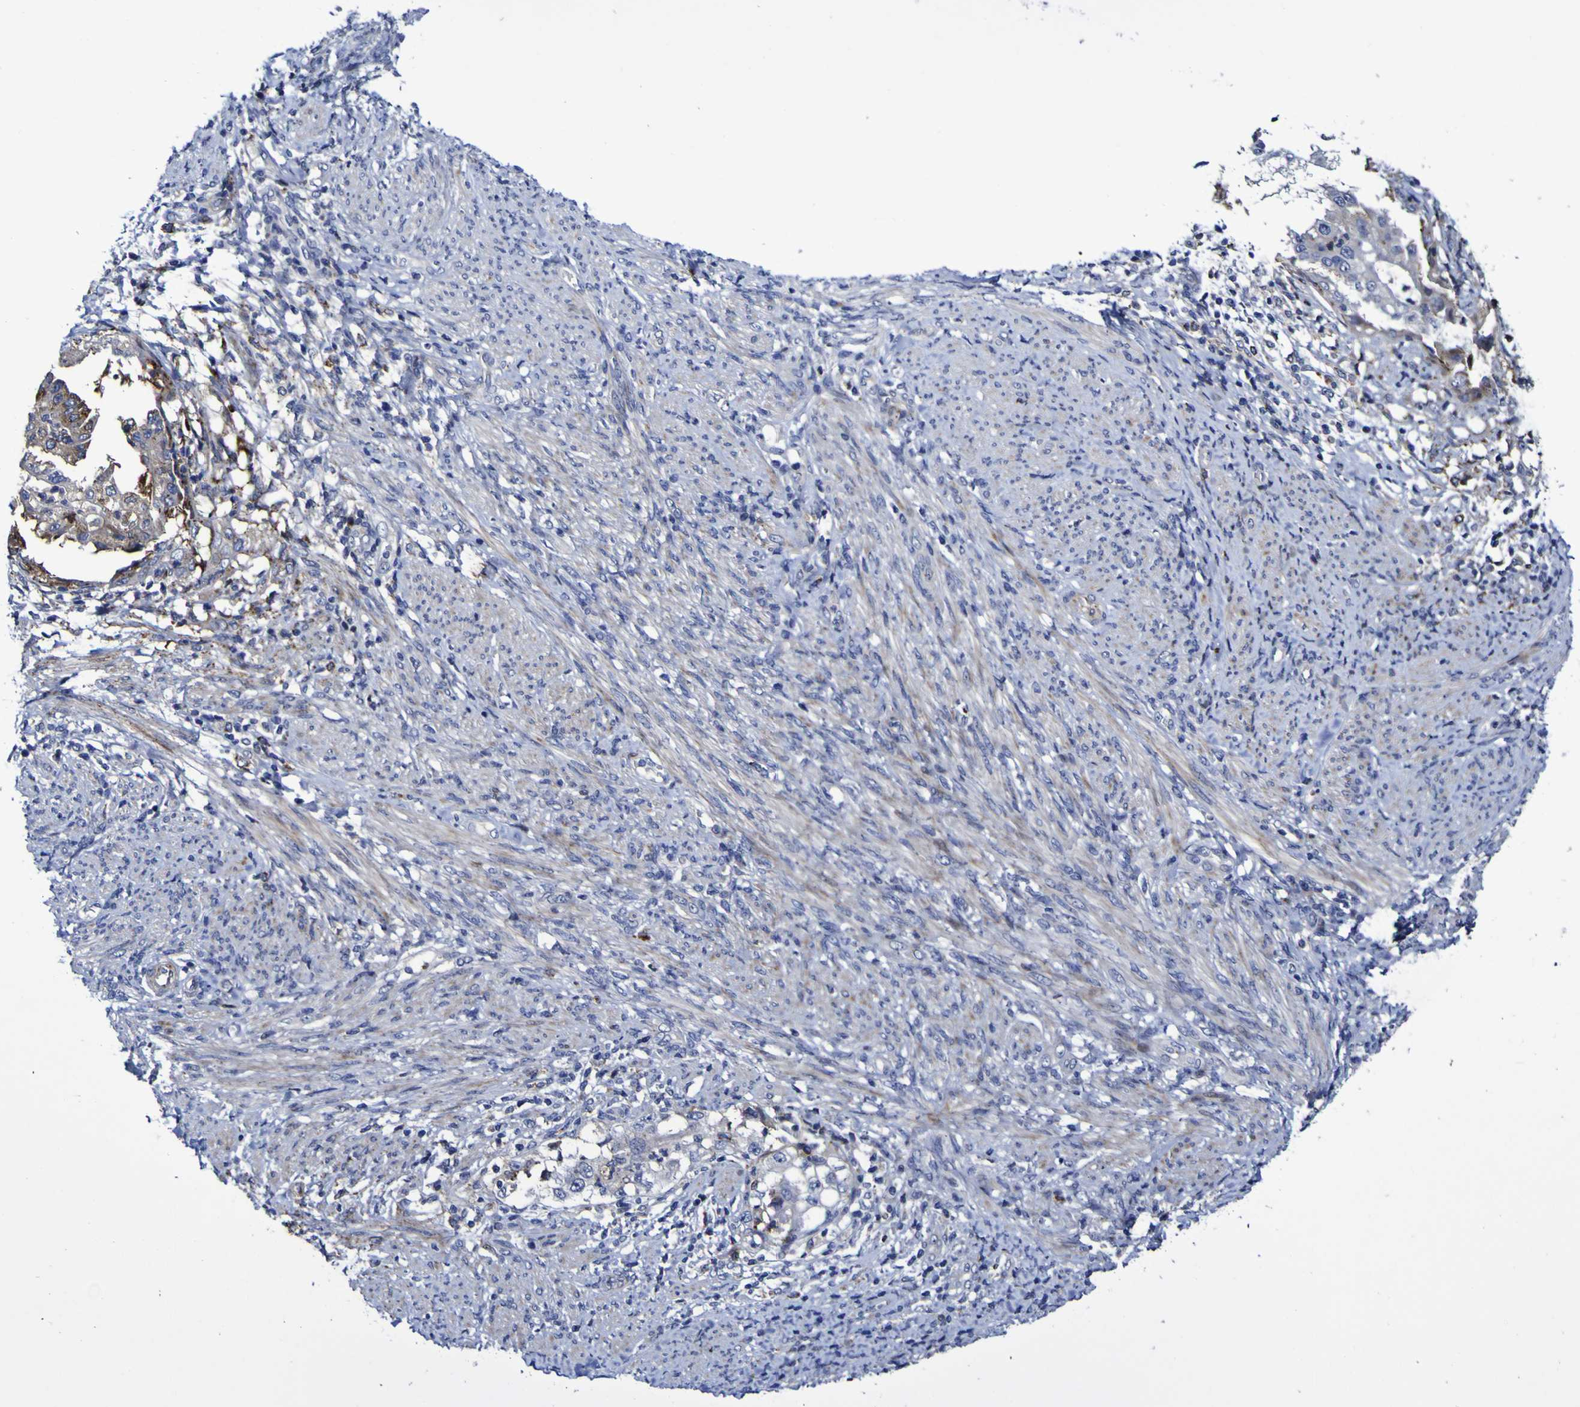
{"staining": {"intensity": "weak", "quantity": ">75%", "location": "cytoplasmic/membranous"}, "tissue": "endometrial cancer", "cell_type": "Tumor cells", "image_type": "cancer", "snomed": [{"axis": "morphology", "description": "Adenocarcinoma, NOS"}, {"axis": "topography", "description": "Endometrium"}], "caption": "Tumor cells display low levels of weak cytoplasmic/membranous positivity in approximately >75% of cells in human endometrial adenocarcinoma. The protein is stained brown, and the nuclei are stained in blue (DAB (3,3'-diaminobenzidine) IHC with brightfield microscopy, high magnification).", "gene": "MGLL", "patient": {"sex": "female", "age": 85}}